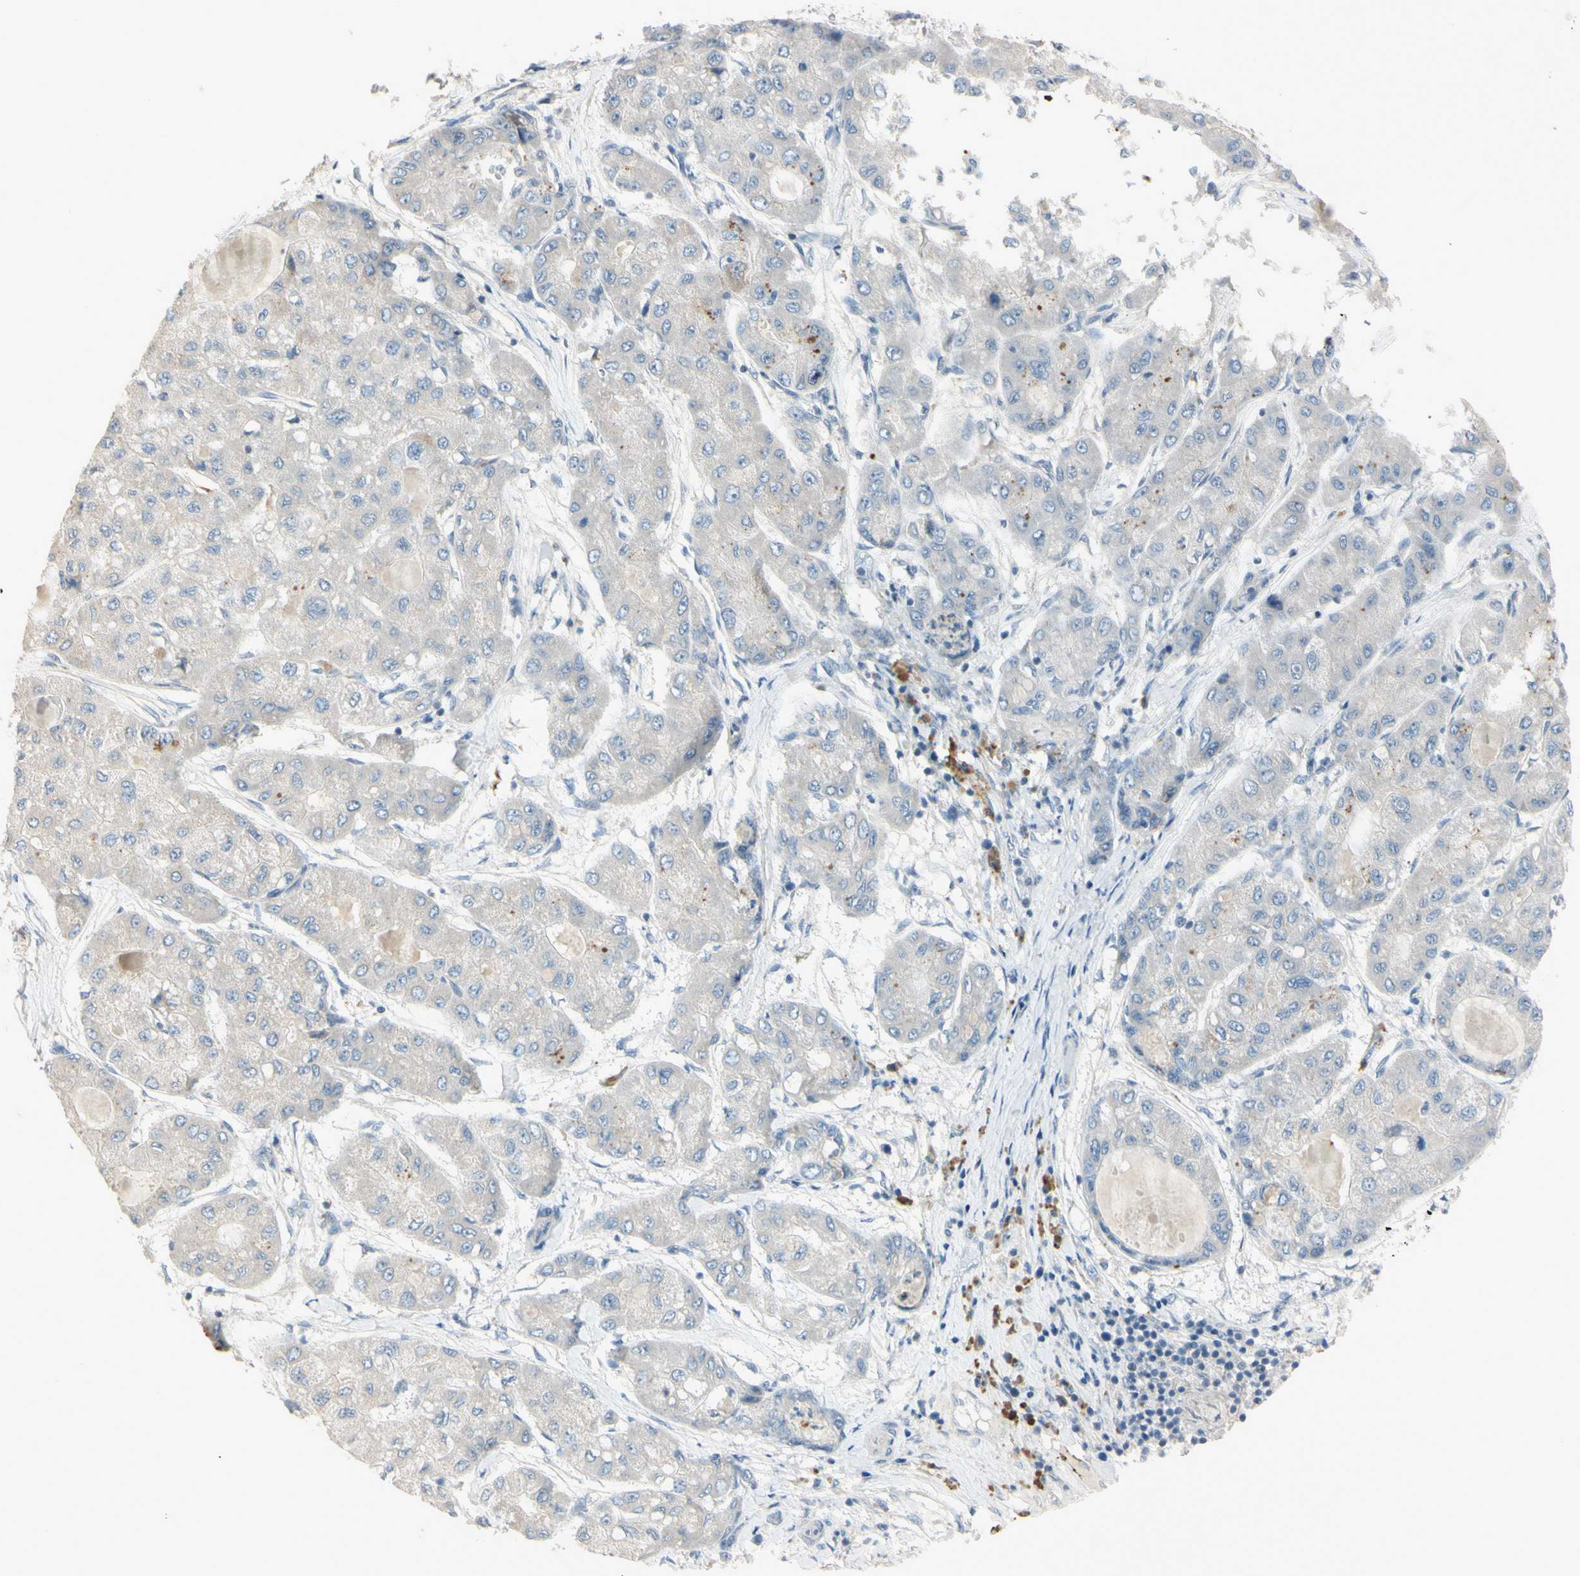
{"staining": {"intensity": "negative", "quantity": "none", "location": "none"}, "tissue": "liver cancer", "cell_type": "Tumor cells", "image_type": "cancer", "snomed": [{"axis": "morphology", "description": "Carcinoma, Hepatocellular, NOS"}, {"axis": "topography", "description": "Liver"}], "caption": "The image displays no staining of tumor cells in hepatocellular carcinoma (liver).", "gene": "AATK", "patient": {"sex": "male", "age": 80}}